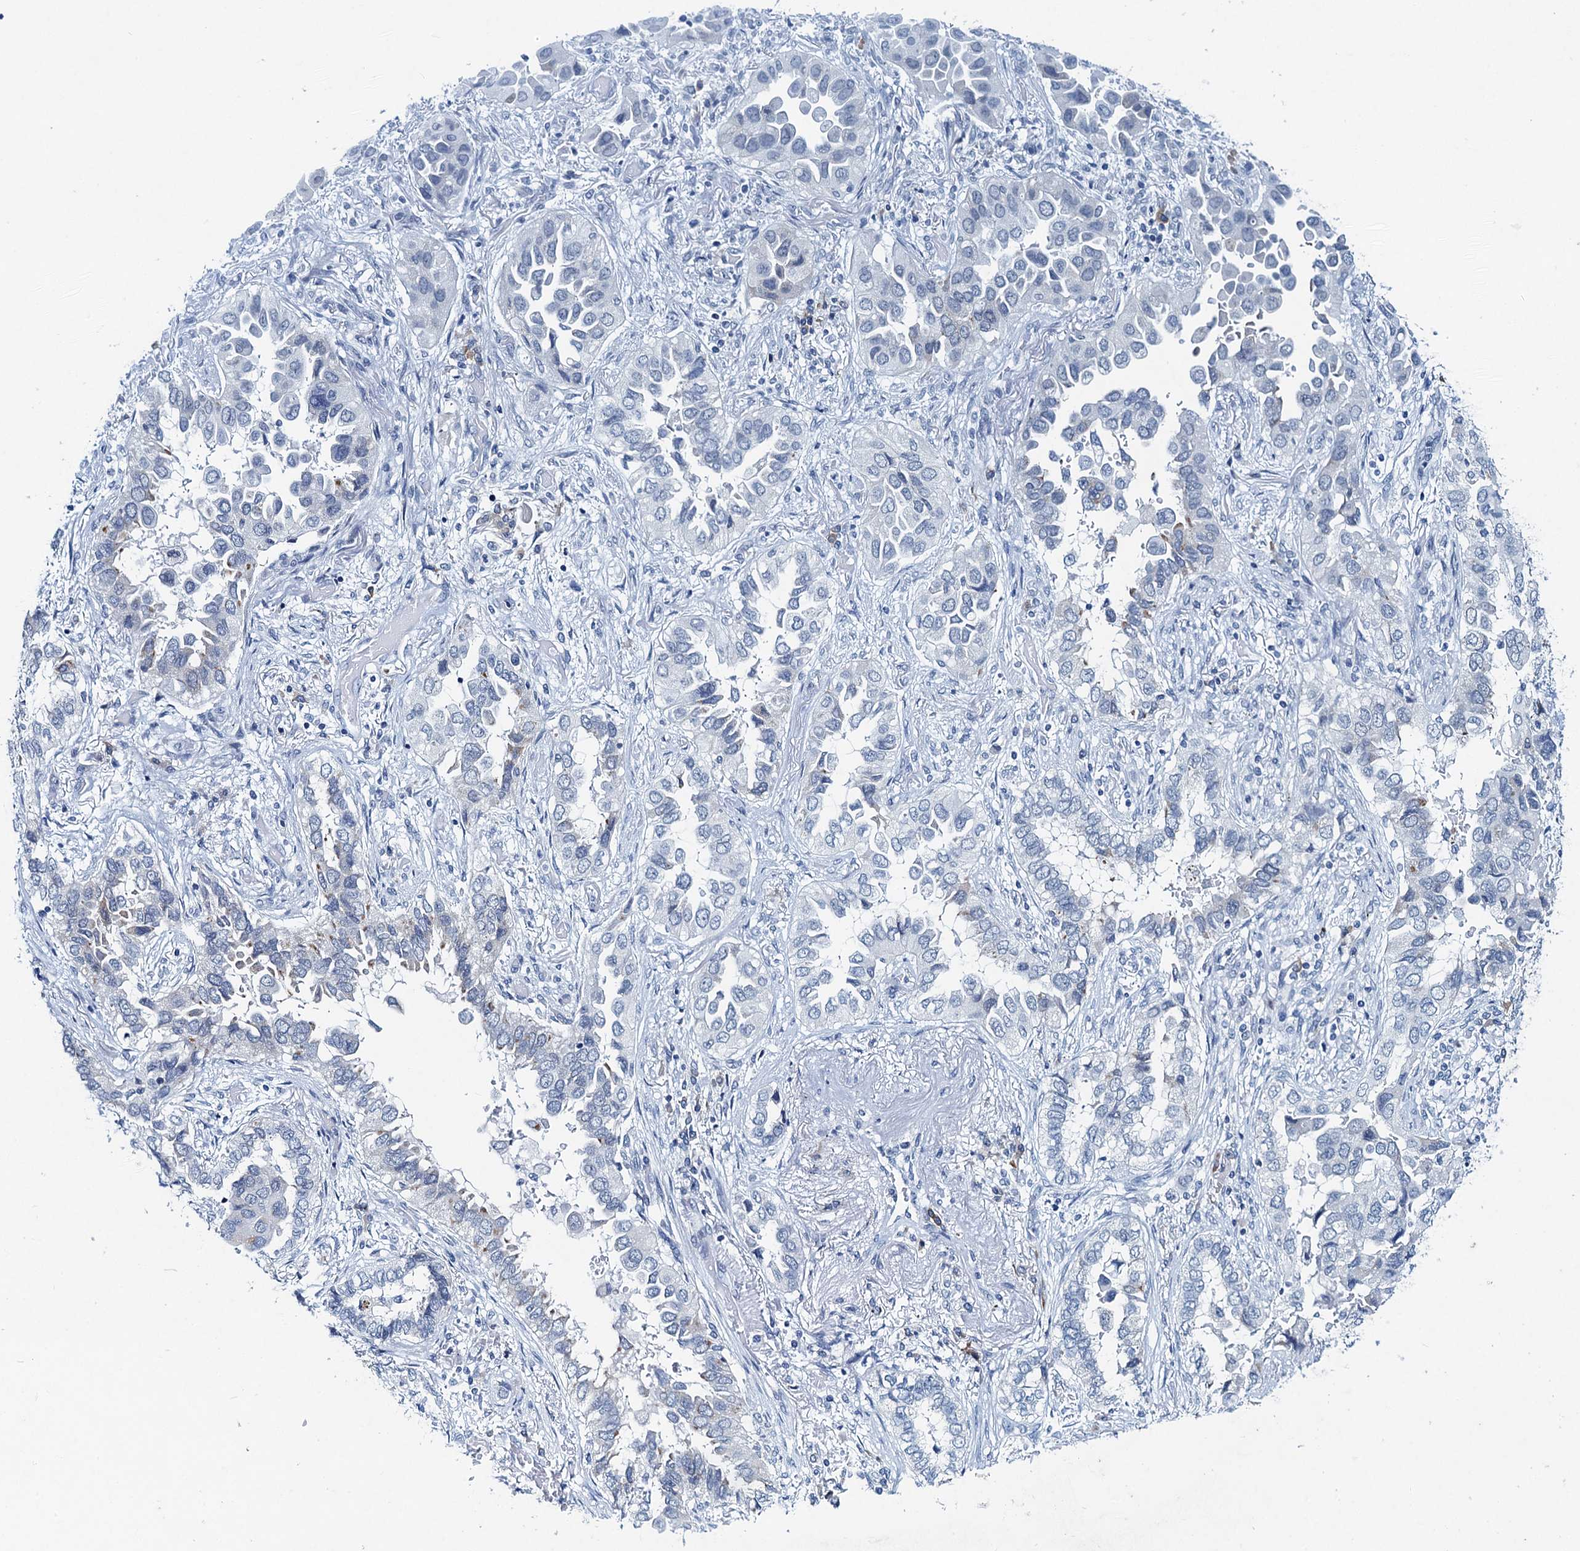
{"staining": {"intensity": "negative", "quantity": "none", "location": "none"}, "tissue": "lung cancer", "cell_type": "Tumor cells", "image_type": "cancer", "snomed": [{"axis": "morphology", "description": "Adenocarcinoma, NOS"}, {"axis": "topography", "description": "Lung"}], "caption": "IHC of lung cancer exhibits no staining in tumor cells.", "gene": "HAPSTR1", "patient": {"sex": "female", "age": 76}}